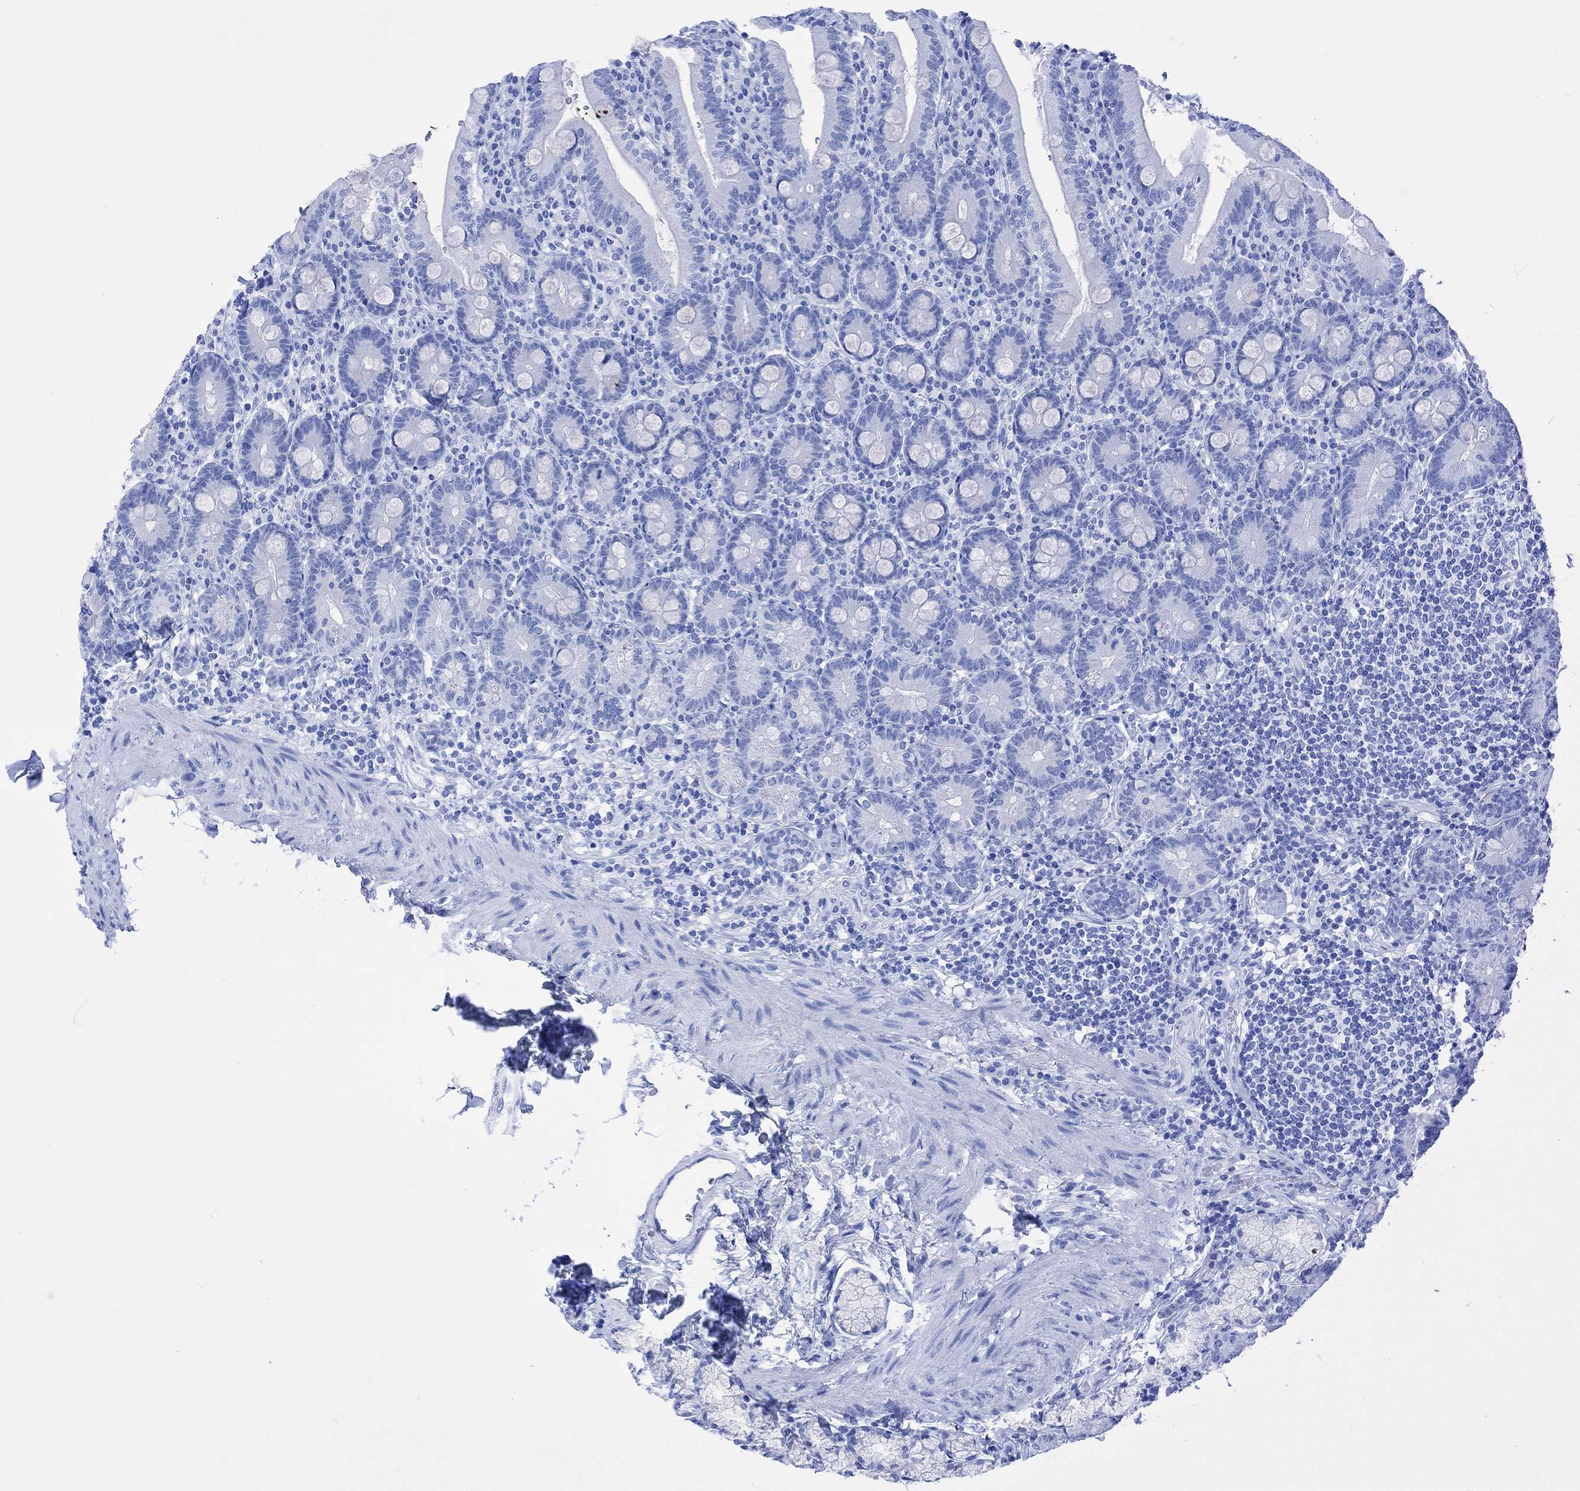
{"staining": {"intensity": "negative", "quantity": "none", "location": "none"}, "tissue": "duodenum", "cell_type": "Glandular cells", "image_type": "normal", "snomed": [{"axis": "morphology", "description": "Normal tissue, NOS"}, {"axis": "topography", "description": "Duodenum"}], "caption": "The image demonstrates no staining of glandular cells in unremarkable duodenum.", "gene": "CELF4", "patient": {"sex": "female", "age": 67}}